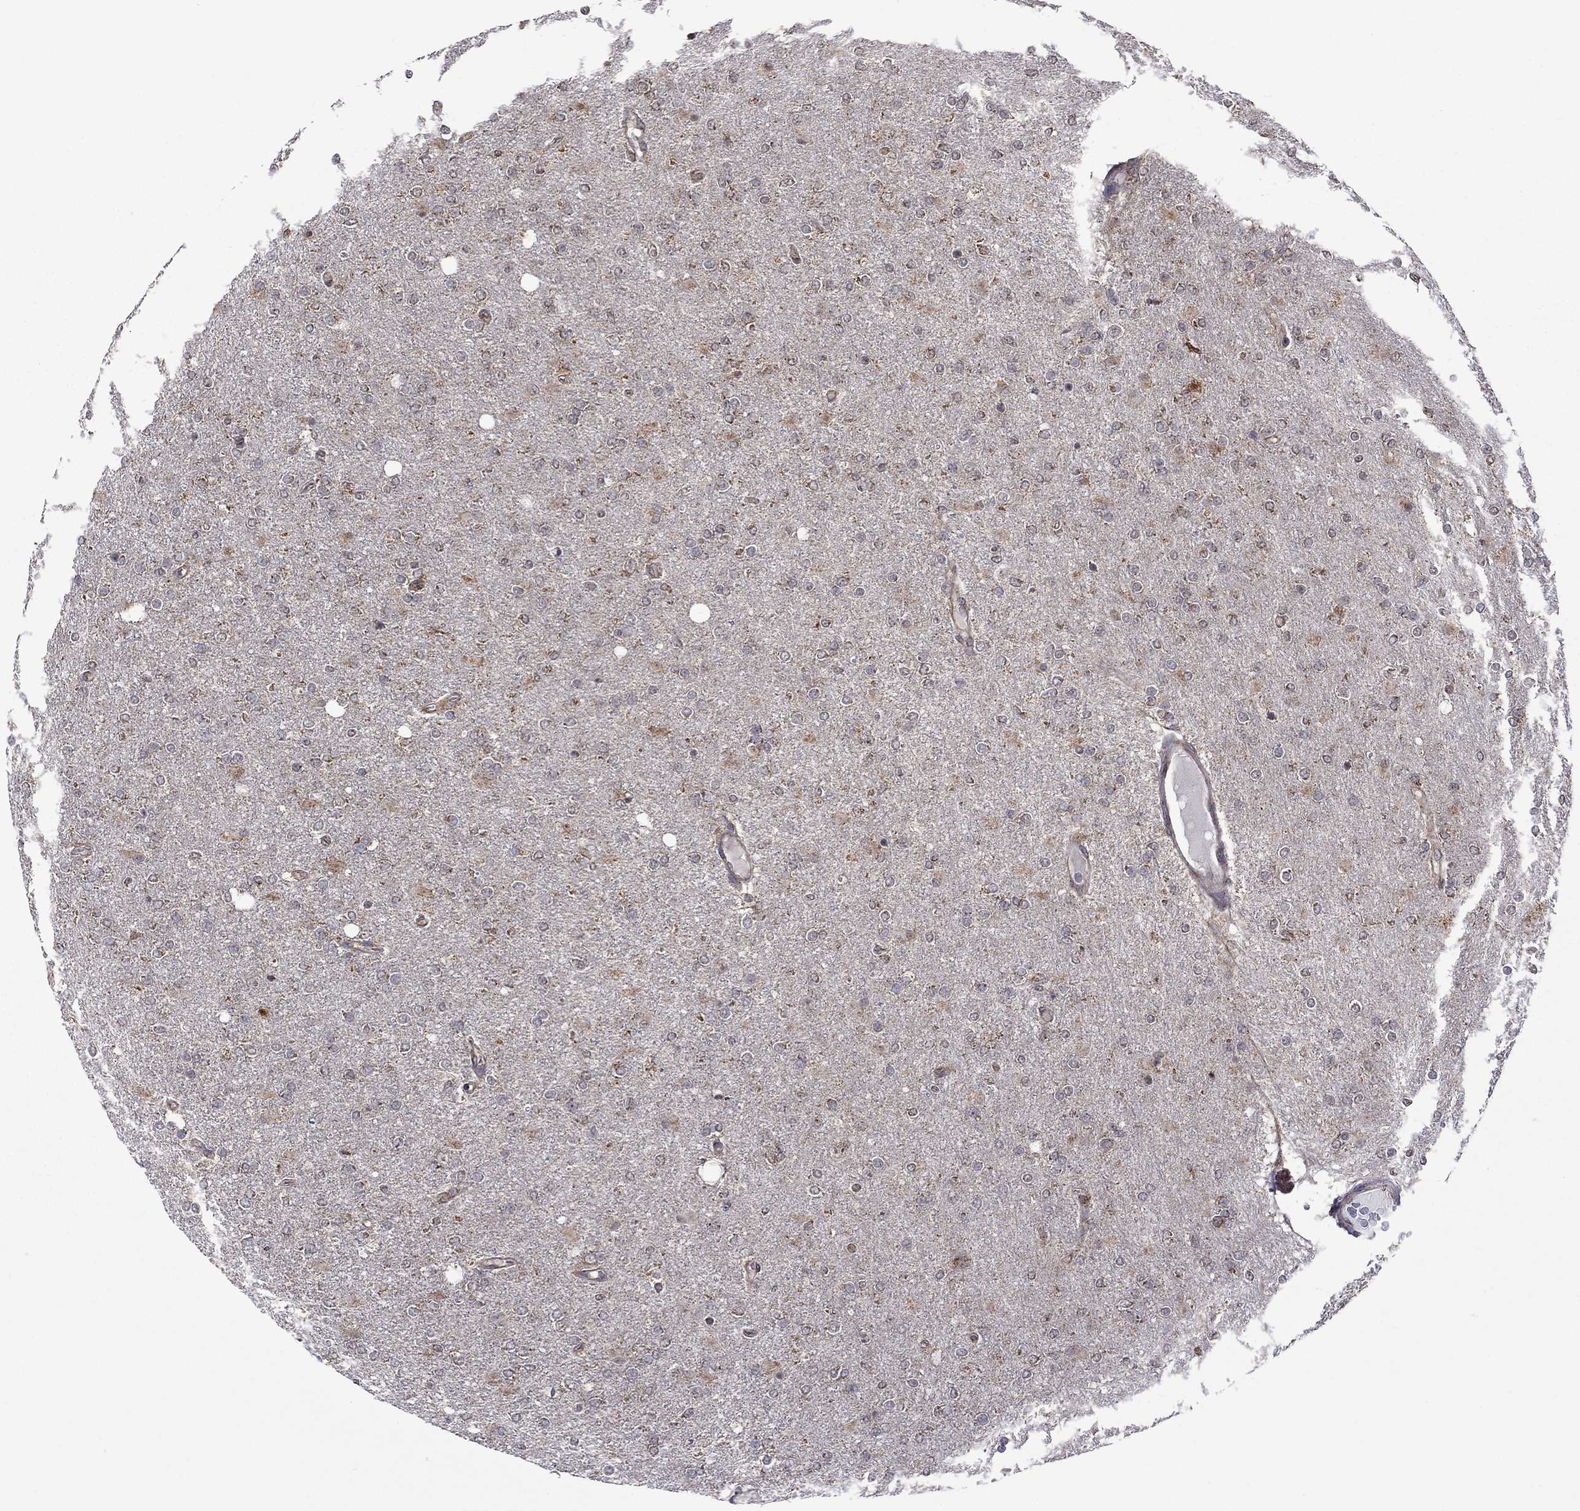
{"staining": {"intensity": "negative", "quantity": "none", "location": "none"}, "tissue": "glioma", "cell_type": "Tumor cells", "image_type": "cancer", "snomed": [{"axis": "morphology", "description": "Glioma, malignant, High grade"}, {"axis": "topography", "description": "Cerebral cortex"}], "caption": "The histopathology image displays no significant expression in tumor cells of malignant glioma (high-grade). (DAB (3,3'-diaminobenzidine) immunohistochemistry, high magnification).", "gene": "NDUFB1", "patient": {"sex": "male", "age": 70}}